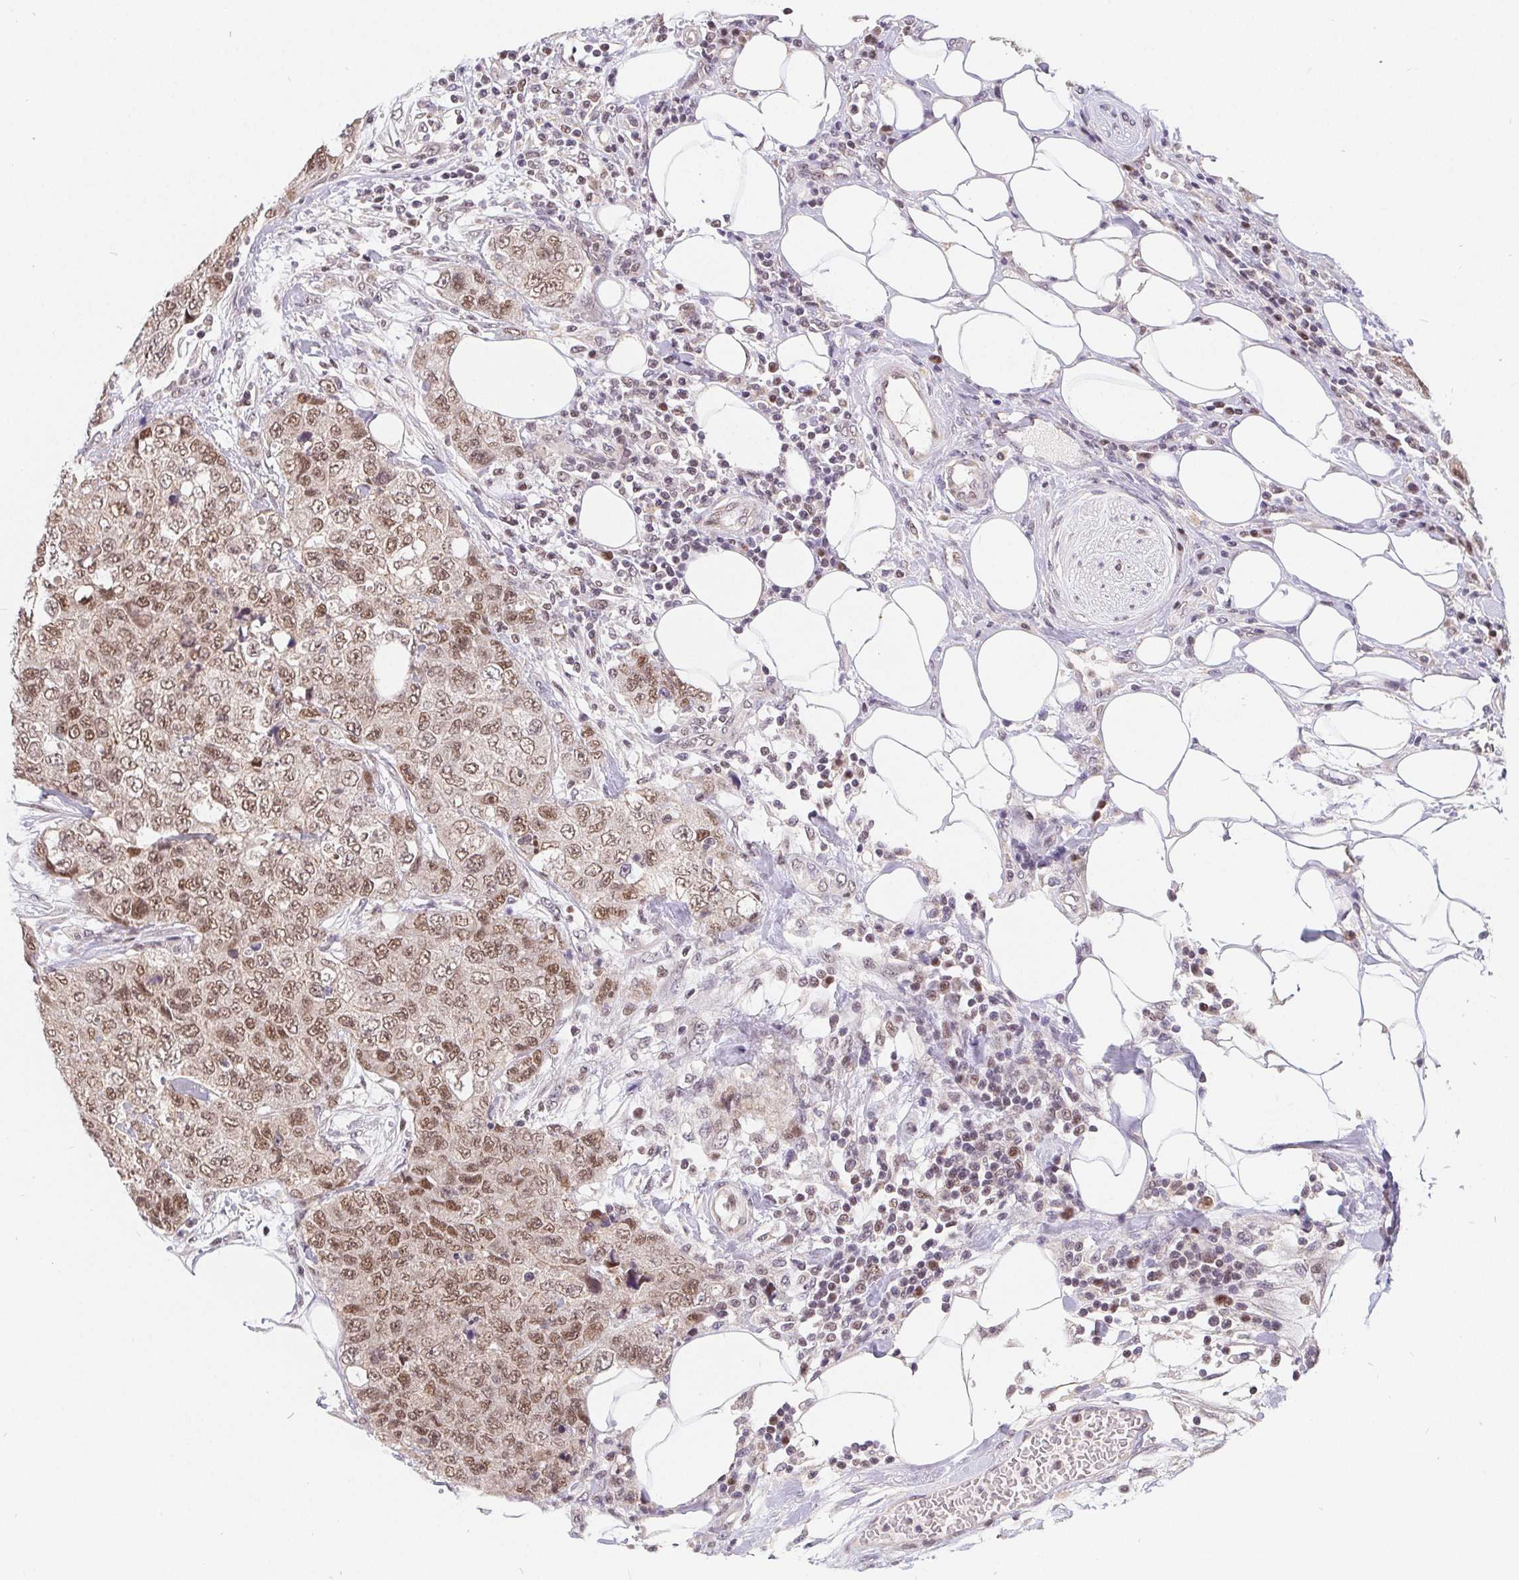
{"staining": {"intensity": "moderate", "quantity": ">75%", "location": "nuclear"}, "tissue": "urothelial cancer", "cell_type": "Tumor cells", "image_type": "cancer", "snomed": [{"axis": "morphology", "description": "Urothelial carcinoma, High grade"}, {"axis": "topography", "description": "Urinary bladder"}], "caption": "High-grade urothelial carcinoma was stained to show a protein in brown. There is medium levels of moderate nuclear staining in approximately >75% of tumor cells.", "gene": "POU2F1", "patient": {"sex": "female", "age": 78}}